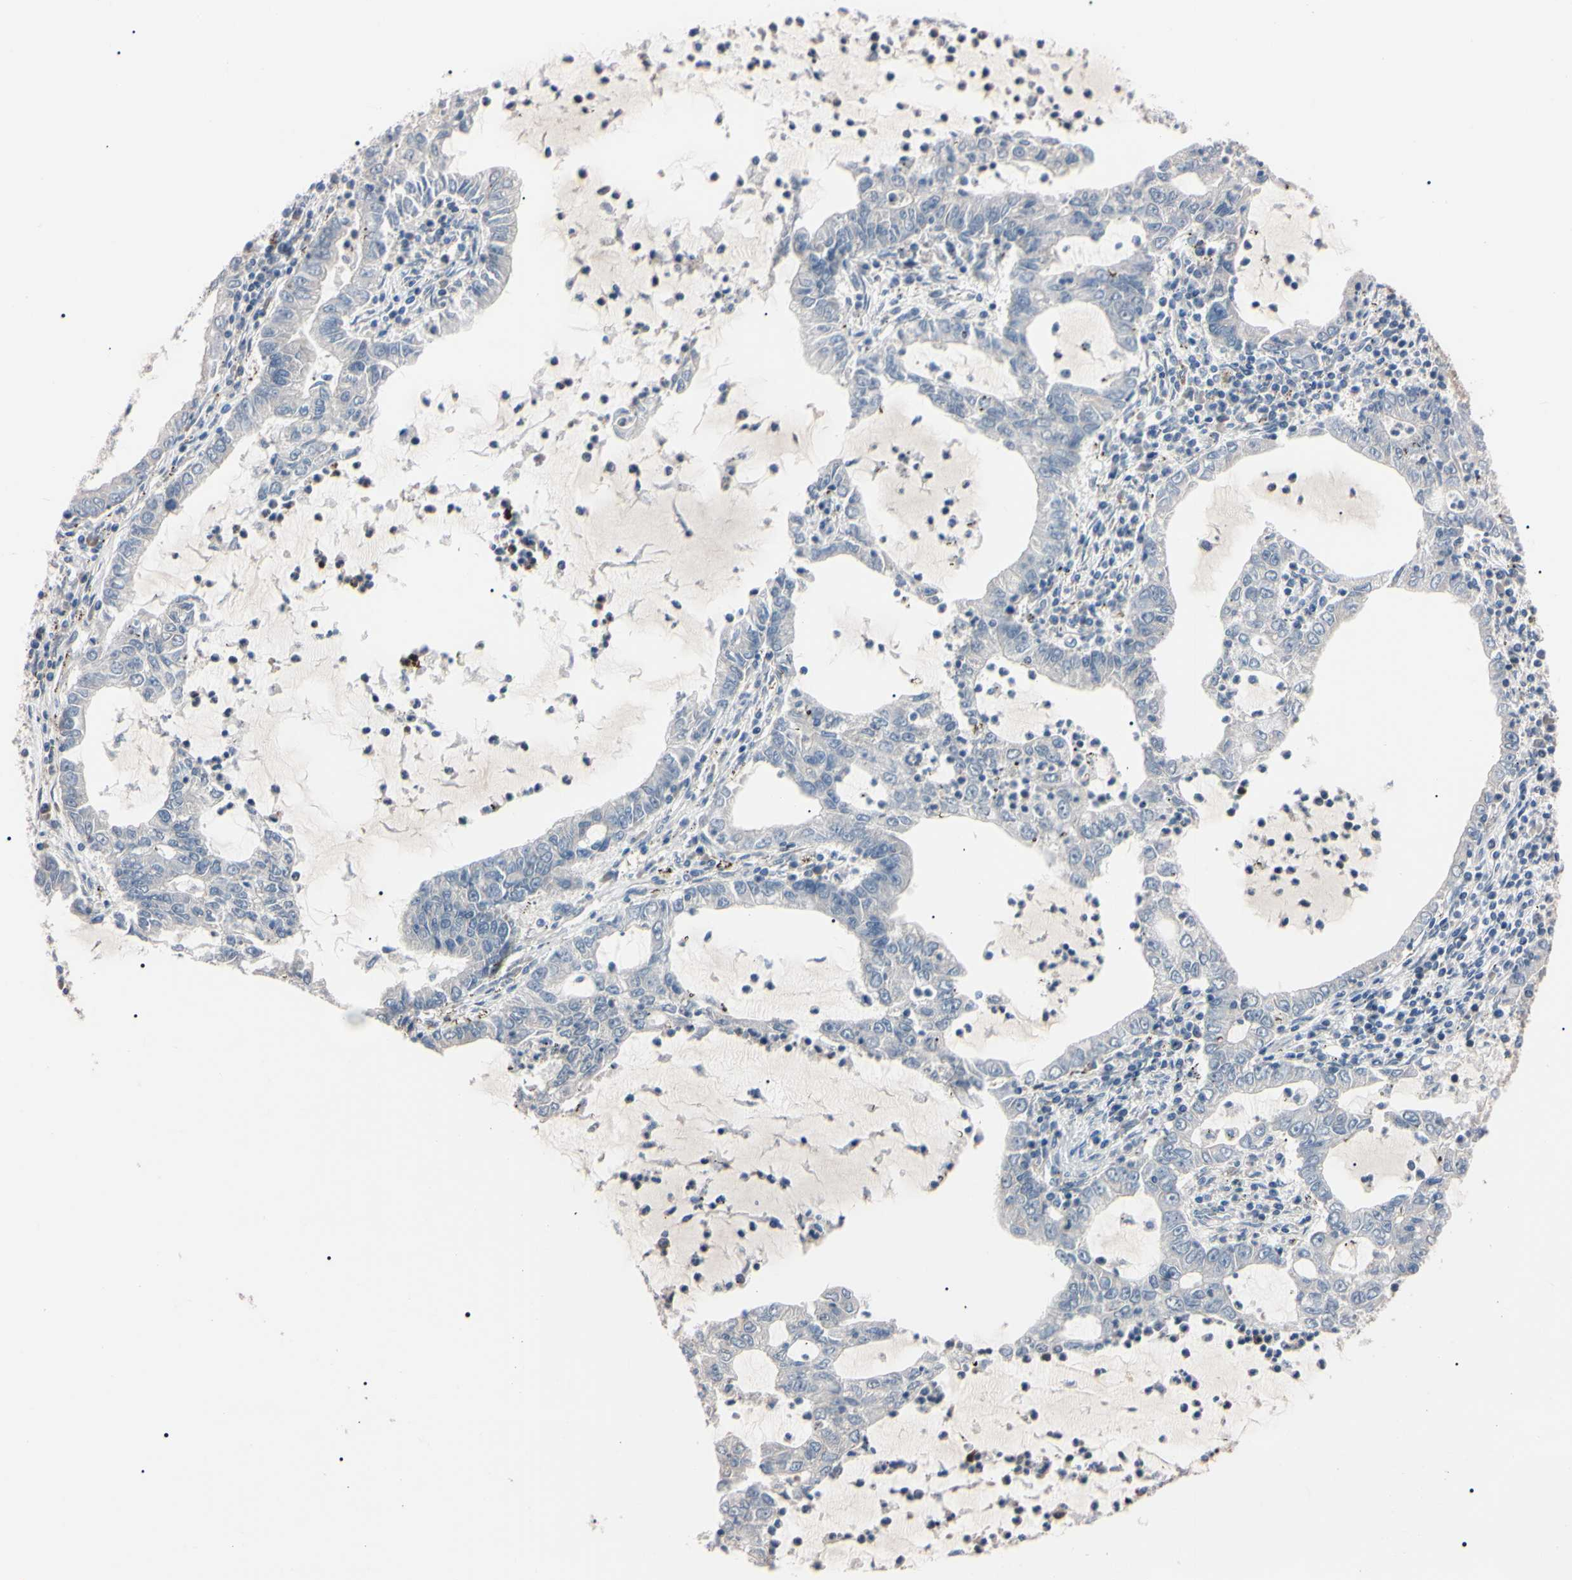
{"staining": {"intensity": "negative", "quantity": "none", "location": "none"}, "tissue": "lung cancer", "cell_type": "Tumor cells", "image_type": "cancer", "snomed": [{"axis": "morphology", "description": "Adenocarcinoma, NOS"}, {"axis": "topography", "description": "Lung"}], "caption": "Tumor cells are negative for protein expression in human lung cancer.", "gene": "PRKACA", "patient": {"sex": "female", "age": 51}}